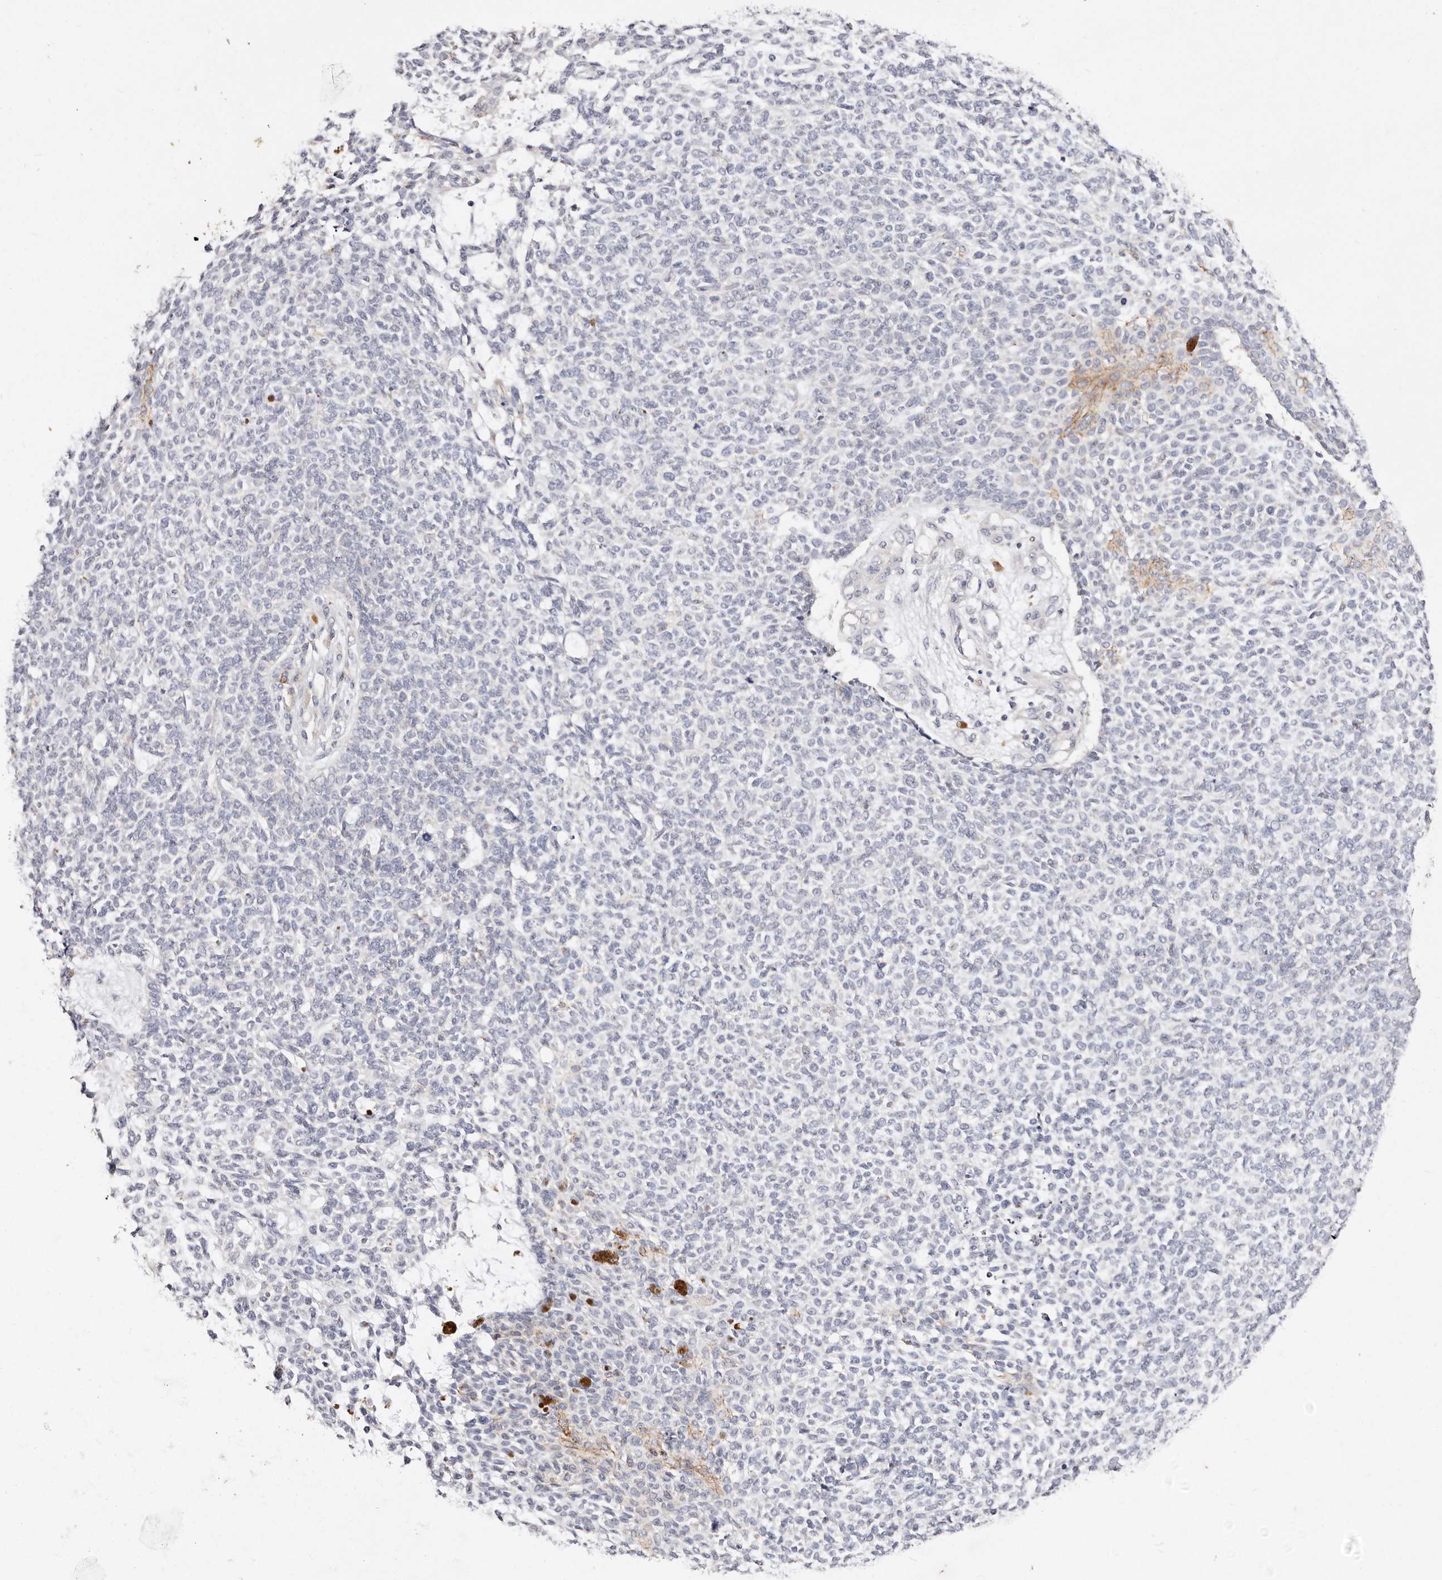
{"staining": {"intensity": "negative", "quantity": "none", "location": "none"}, "tissue": "skin cancer", "cell_type": "Tumor cells", "image_type": "cancer", "snomed": [{"axis": "morphology", "description": "Basal cell carcinoma"}, {"axis": "topography", "description": "Skin"}], "caption": "This histopathology image is of skin cancer (basal cell carcinoma) stained with IHC to label a protein in brown with the nuclei are counter-stained blue. There is no expression in tumor cells. (DAB IHC visualized using brightfield microscopy, high magnification).", "gene": "VIPAS39", "patient": {"sex": "female", "age": 84}}